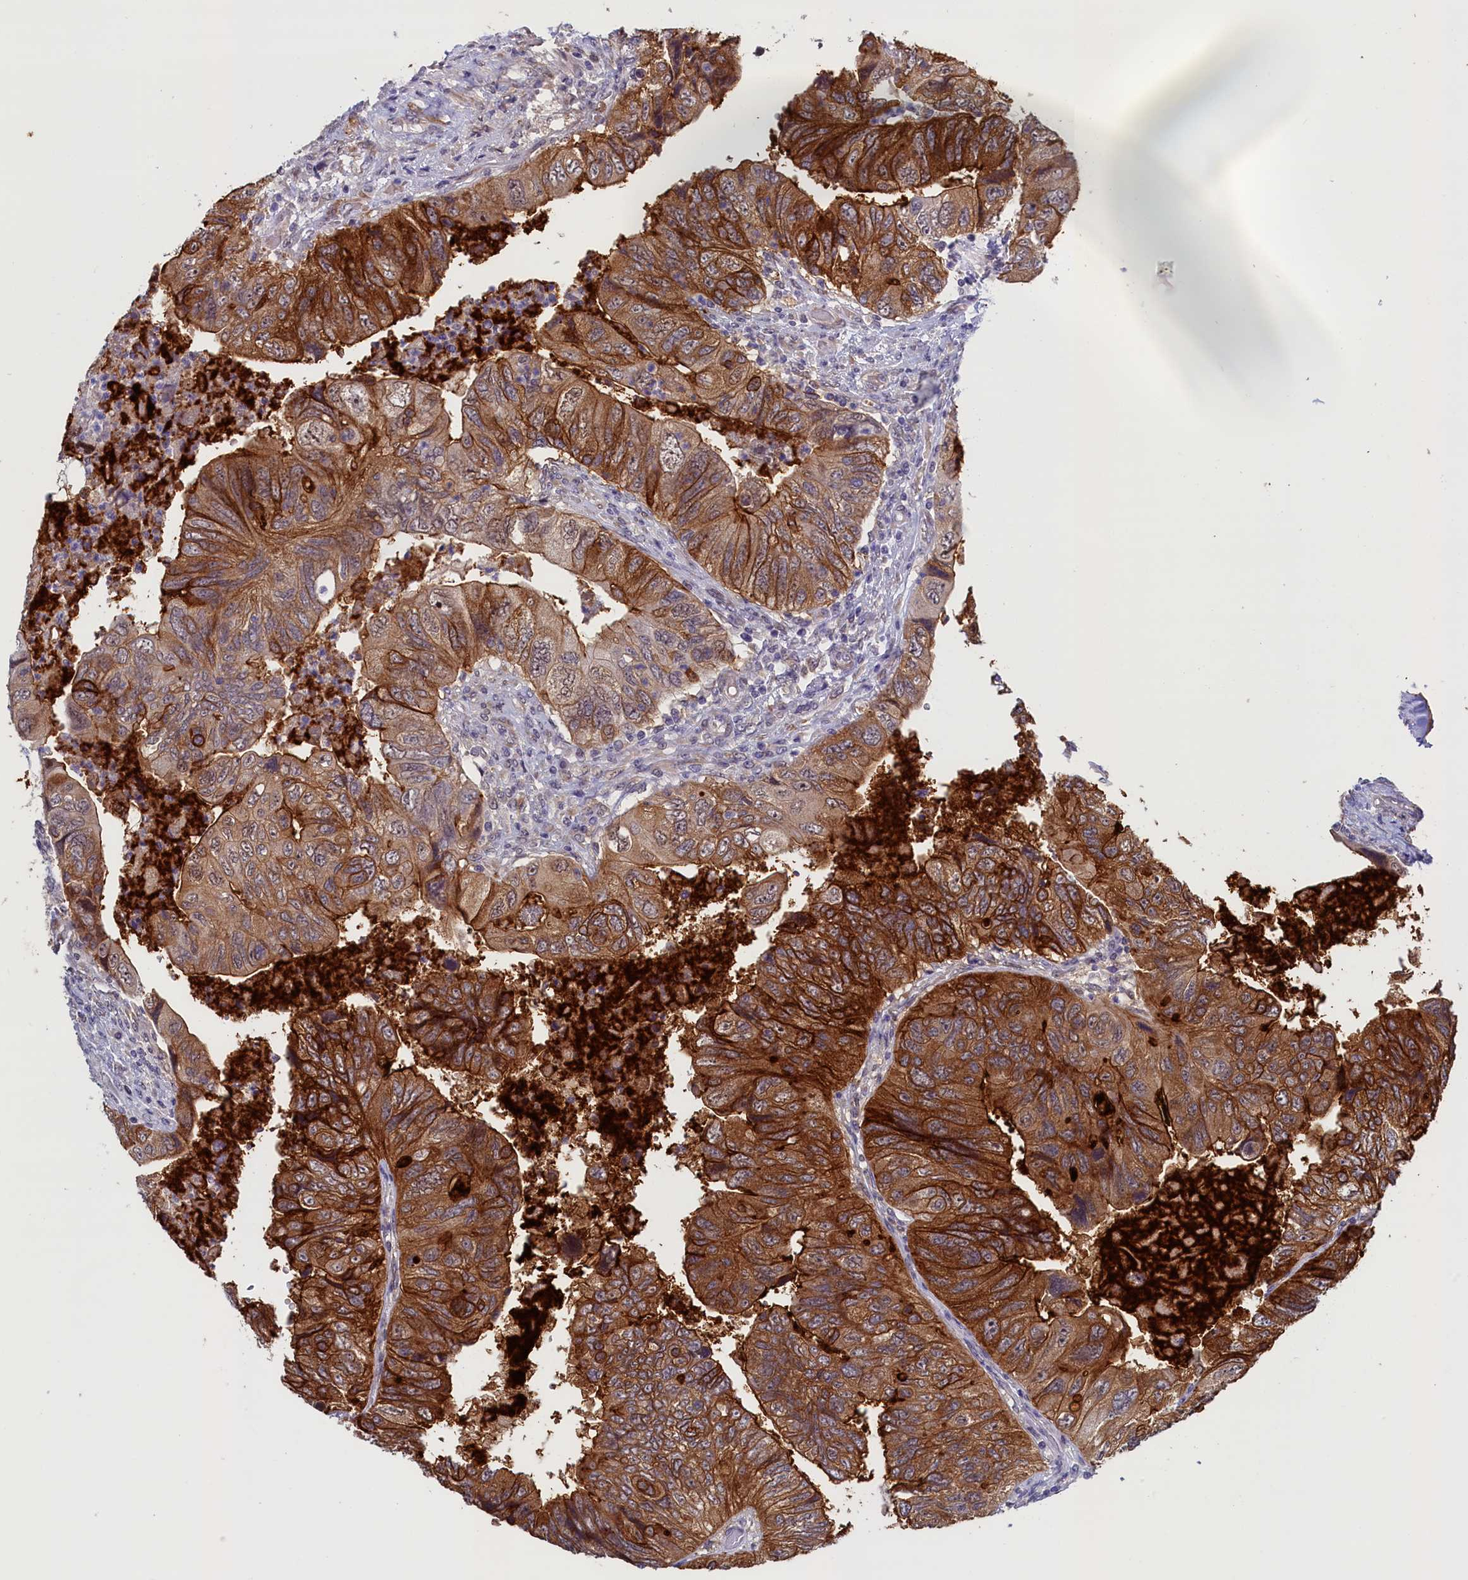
{"staining": {"intensity": "strong", "quantity": ">75%", "location": "cytoplasmic/membranous"}, "tissue": "colorectal cancer", "cell_type": "Tumor cells", "image_type": "cancer", "snomed": [{"axis": "morphology", "description": "Adenocarcinoma, NOS"}, {"axis": "topography", "description": "Rectum"}], "caption": "This photomicrograph demonstrates immunohistochemistry (IHC) staining of colorectal adenocarcinoma, with high strong cytoplasmic/membranous positivity in approximately >75% of tumor cells.", "gene": "PACSIN3", "patient": {"sex": "male", "age": 63}}